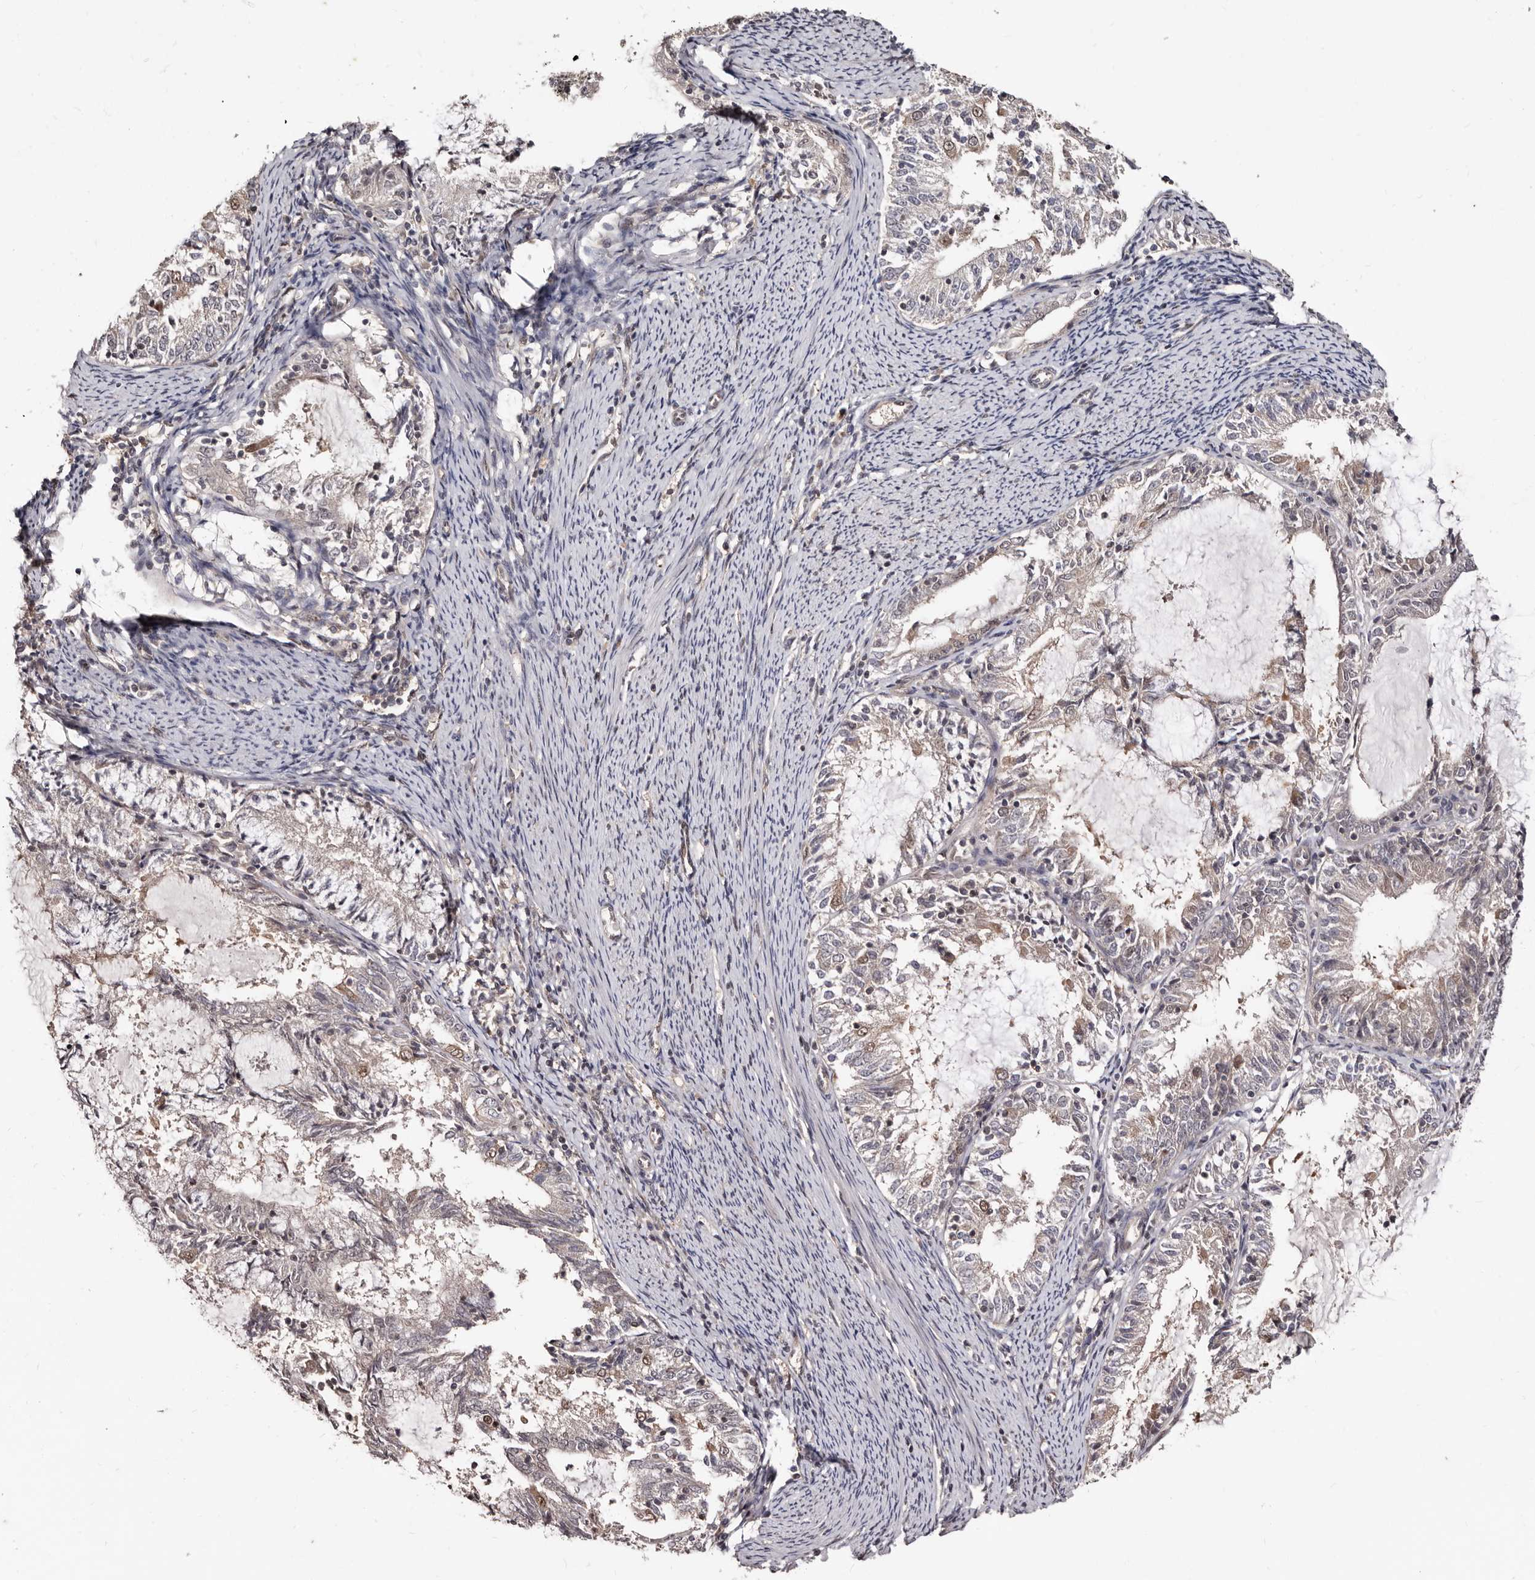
{"staining": {"intensity": "weak", "quantity": "<25%", "location": "cytoplasmic/membranous,nuclear"}, "tissue": "endometrial cancer", "cell_type": "Tumor cells", "image_type": "cancer", "snomed": [{"axis": "morphology", "description": "Adenocarcinoma, NOS"}, {"axis": "topography", "description": "Endometrium"}], "caption": "Tumor cells show no significant positivity in endometrial adenocarcinoma. (DAB (3,3'-diaminobenzidine) IHC with hematoxylin counter stain).", "gene": "TBC1D22B", "patient": {"sex": "female", "age": 57}}